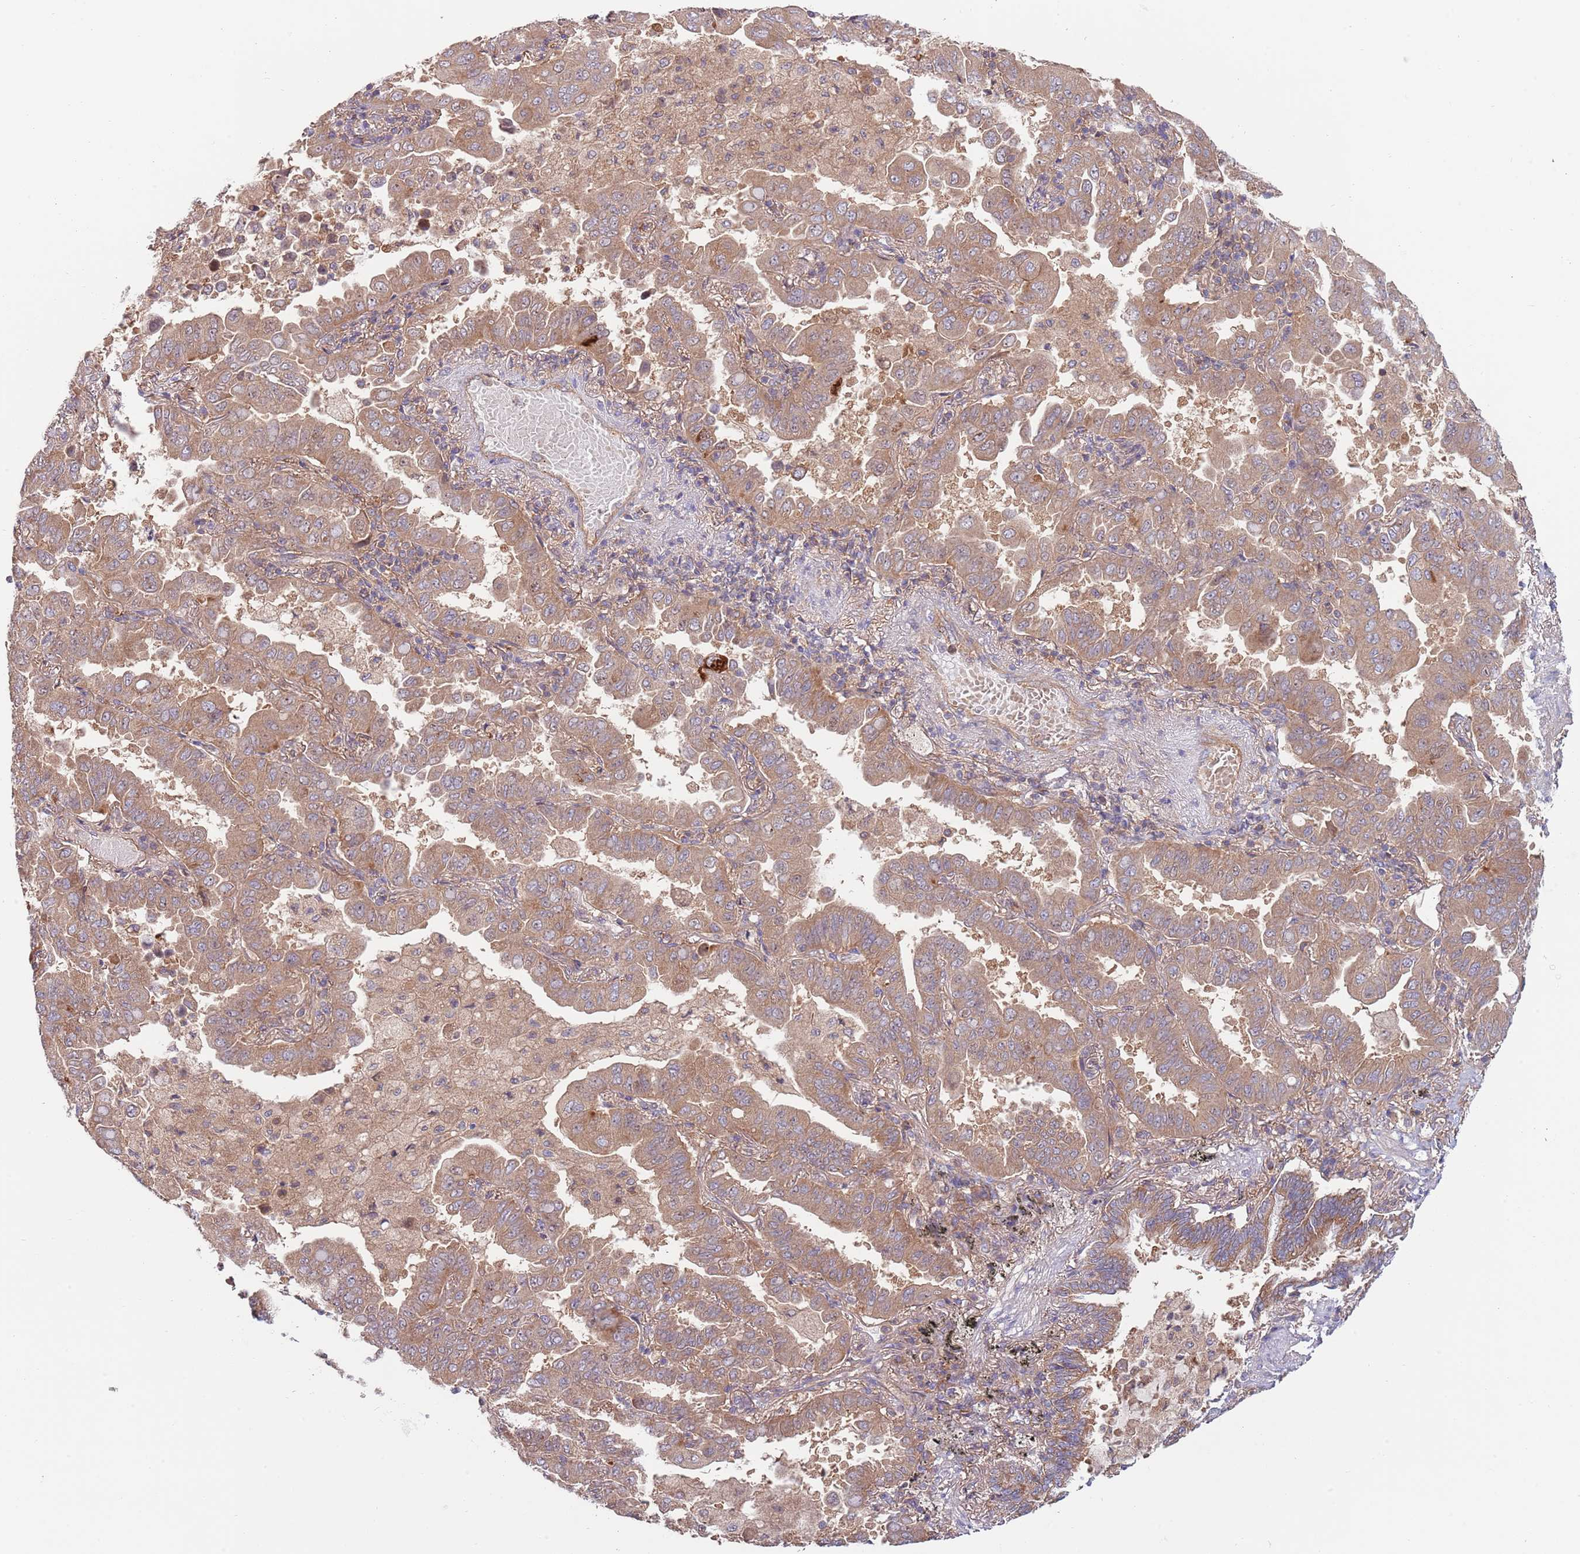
{"staining": {"intensity": "moderate", "quantity": ">75%", "location": "cytoplasmic/membranous"}, "tissue": "lung cancer", "cell_type": "Tumor cells", "image_type": "cancer", "snomed": [{"axis": "morphology", "description": "Adenocarcinoma, NOS"}, {"axis": "topography", "description": "Lung"}], "caption": "Protein analysis of lung adenocarcinoma tissue exhibits moderate cytoplasmic/membranous expression in approximately >75% of tumor cells.", "gene": "EIF3F", "patient": {"sex": "male", "age": 64}}